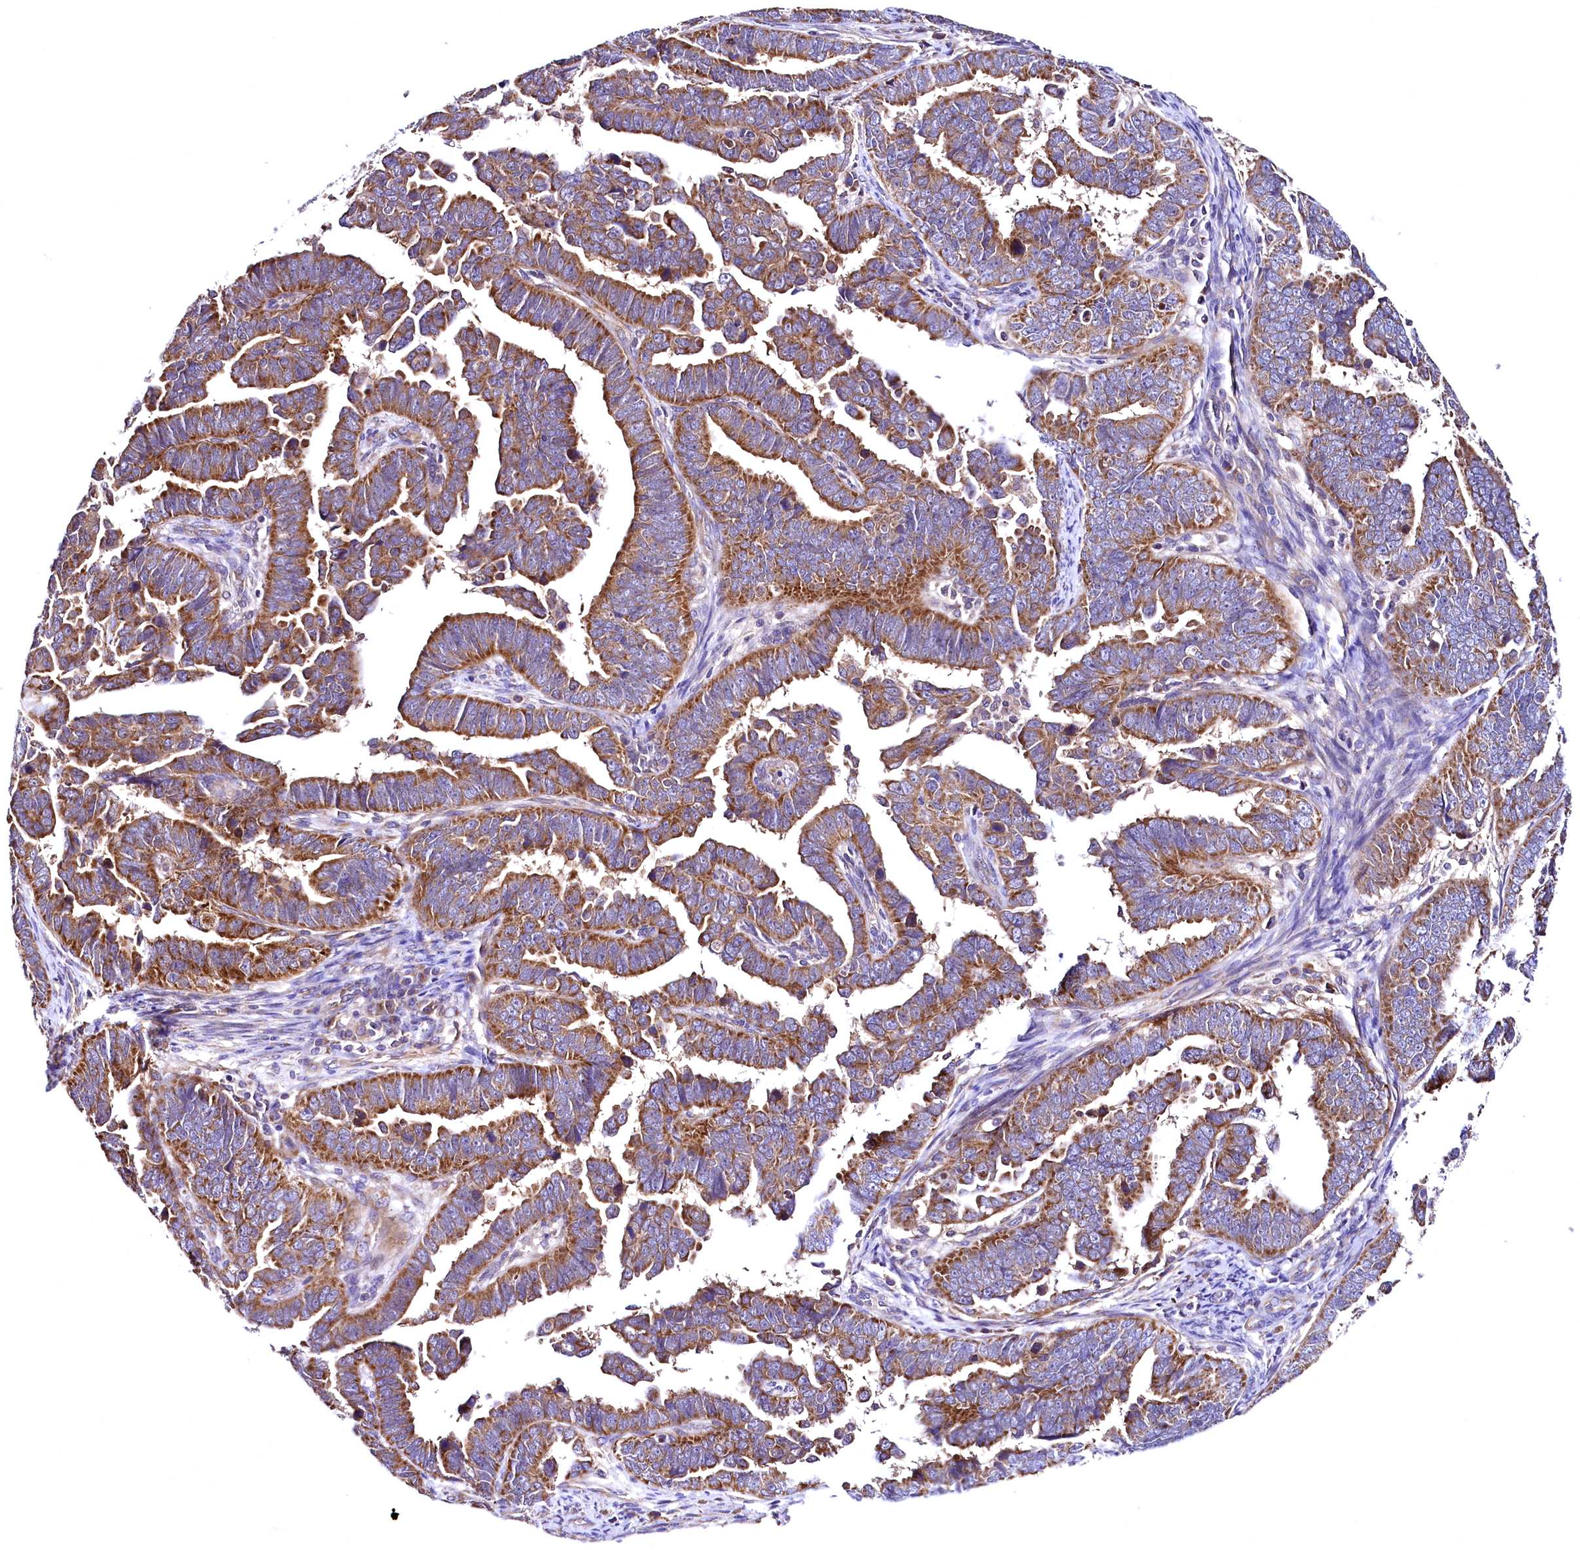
{"staining": {"intensity": "moderate", "quantity": ">75%", "location": "cytoplasmic/membranous"}, "tissue": "endometrial cancer", "cell_type": "Tumor cells", "image_type": "cancer", "snomed": [{"axis": "morphology", "description": "Adenocarcinoma, NOS"}, {"axis": "topography", "description": "Endometrium"}], "caption": "A brown stain highlights moderate cytoplasmic/membranous positivity of a protein in endometrial cancer (adenocarcinoma) tumor cells. Nuclei are stained in blue.", "gene": "MRPL57", "patient": {"sex": "female", "age": 75}}